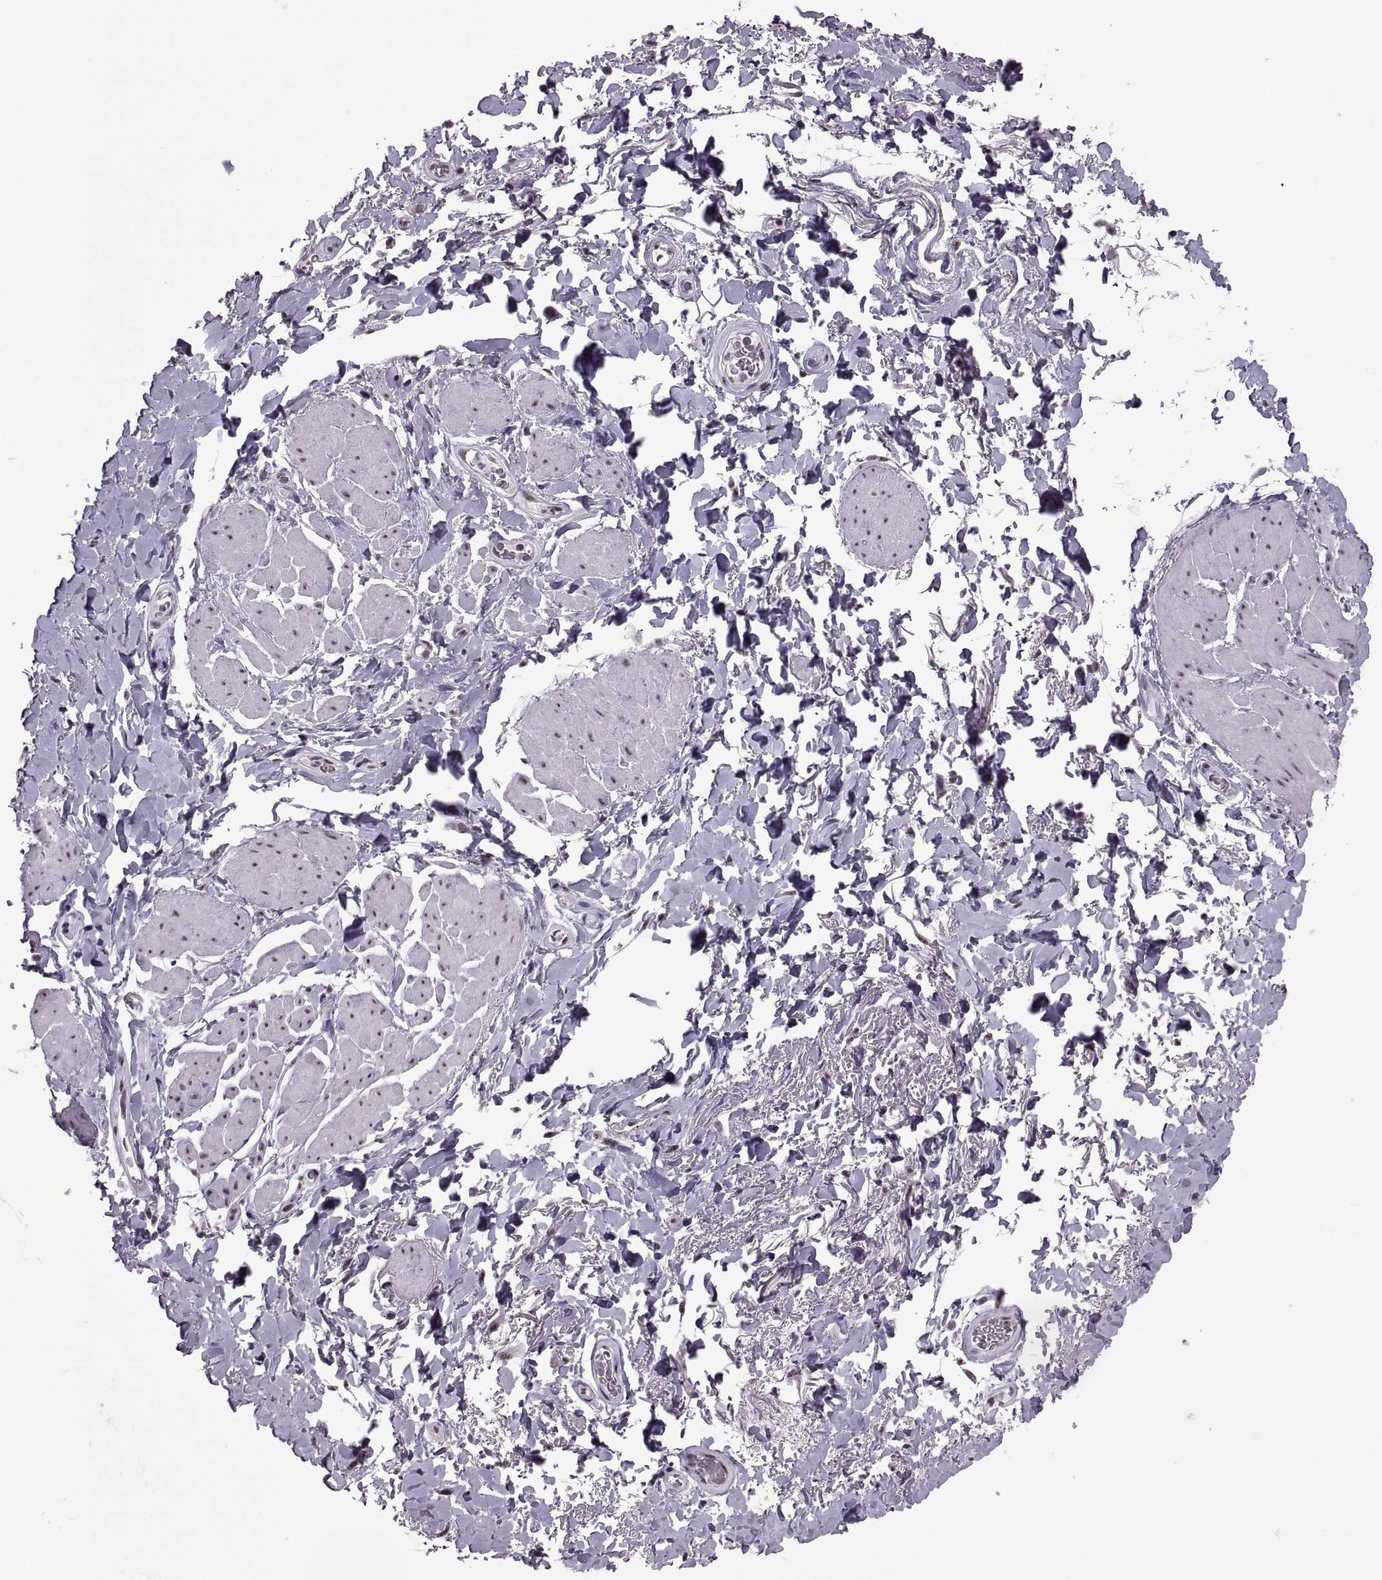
{"staining": {"intensity": "negative", "quantity": "none", "location": "none"}, "tissue": "adipose tissue", "cell_type": "Adipocytes", "image_type": "normal", "snomed": [{"axis": "morphology", "description": "Normal tissue, NOS"}, {"axis": "topography", "description": "Anal"}, {"axis": "topography", "description": "Peripheral nerve tissue"}], "caption": "High magnification brightfield microscopy of unremarkable adipose tissue stained with DAB (brown) and counterstained with hematoxylin (blue): adipocytes show no significant staining.", "gene": "MAGEA4", "patient": {"sex": "male", "age": 53}}